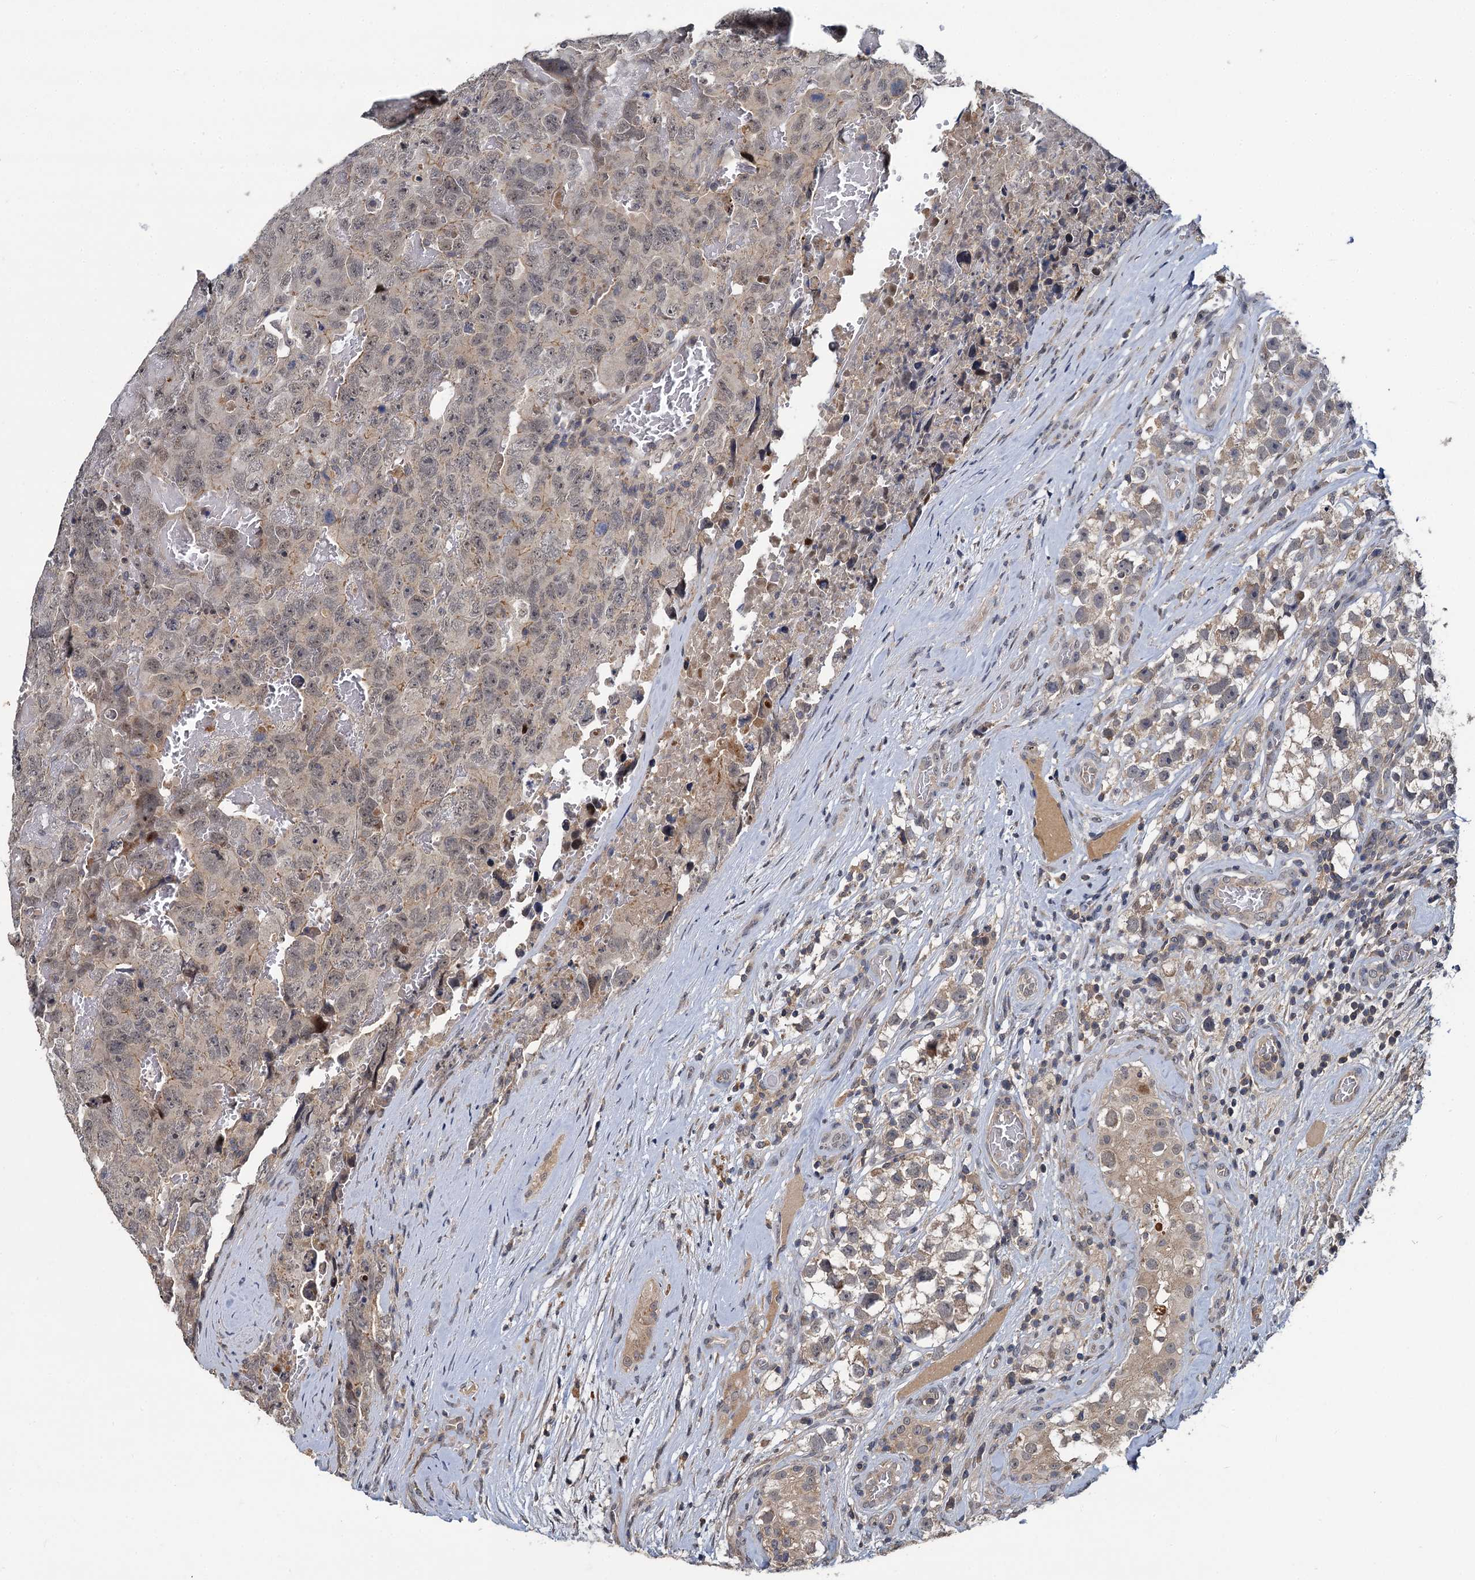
{"staining": {"intensity": "weak", "quantity": ">75%", "location": "cytoplasmic/membranous"}, "tissue": "testis cancer", "cell_type": "Tumor cells", "image_type": "cancer", "snomed": [{"axis": "morphology", "description": "Carcinoma, Embryonal, NOS"}, {"axis": "topography", "description": "Testis"}], "caption": "A brown stain labels weak cytoplasmic/membranous expression of a protein in human testis cancer (embryonal carcinoma) tumor cells. The protein is stained brown, and the nuclei are stained in blue (DAB IHC with brightfield microscopy, high magnification).", "gene": "TMEM39A", "patient": {"sex": "male", "age": 45}}